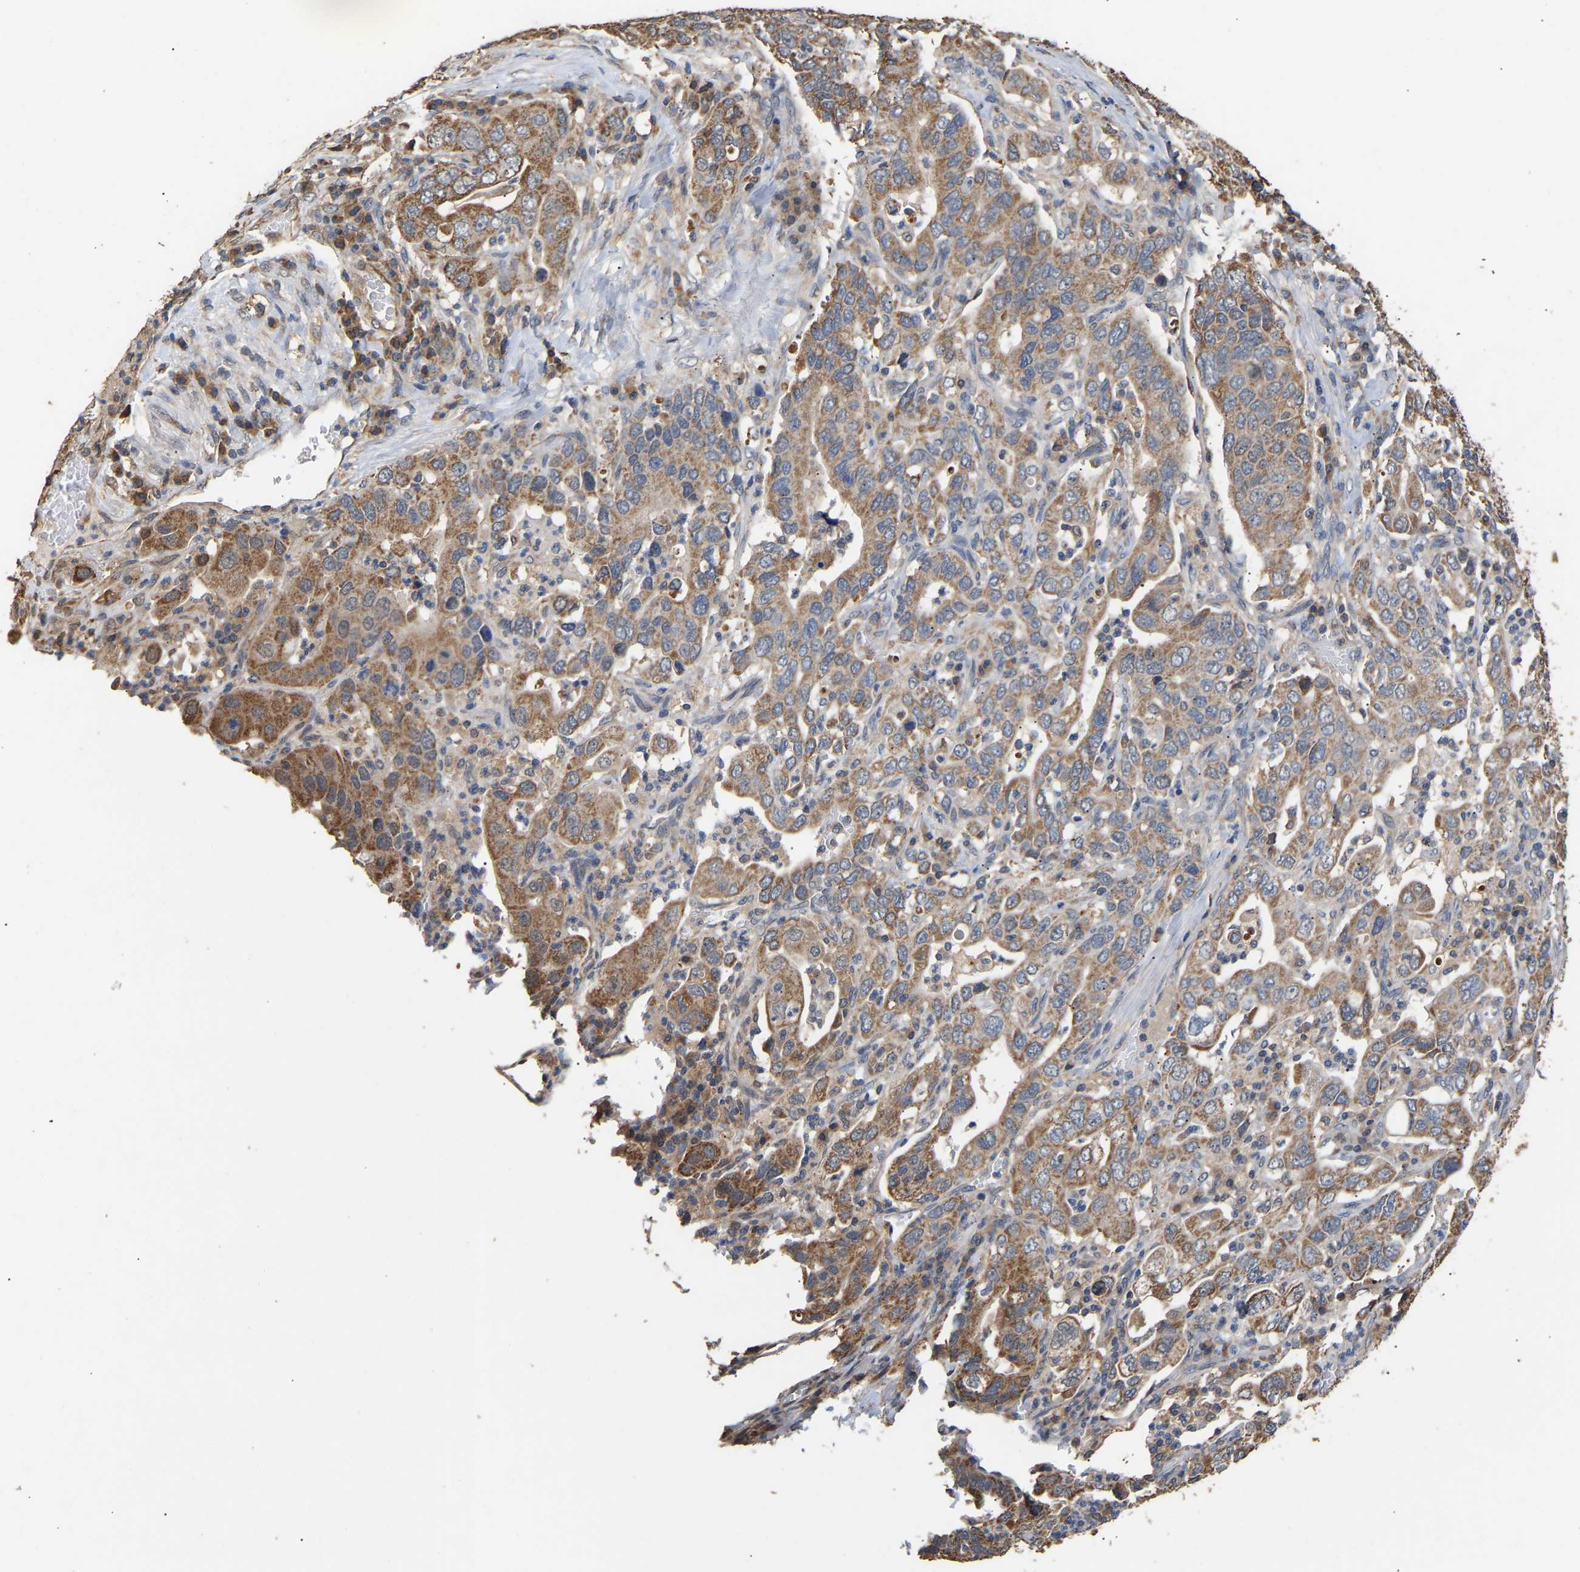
{"staining": {"intensity": "moderate", "quantity": ">75%", "location": "cytoplasmic/membranous"}, "tissue": "stomach cancer", "cell_type": "Tumor cells", "image_type": "cancer", "snomed": [{"axis": "morphology", "description": "Adenocarcinoma, NOS"}, {"axis": "topography", "description": "Stomach, upper"}], "caption": "Tumor cells show moderate cytoplasmic/membranous expression in approximately >75% of cells in stomach adenocarcinoma.", "gene": "ZNF26", "patient": {"sex": "male", "age": 62}}